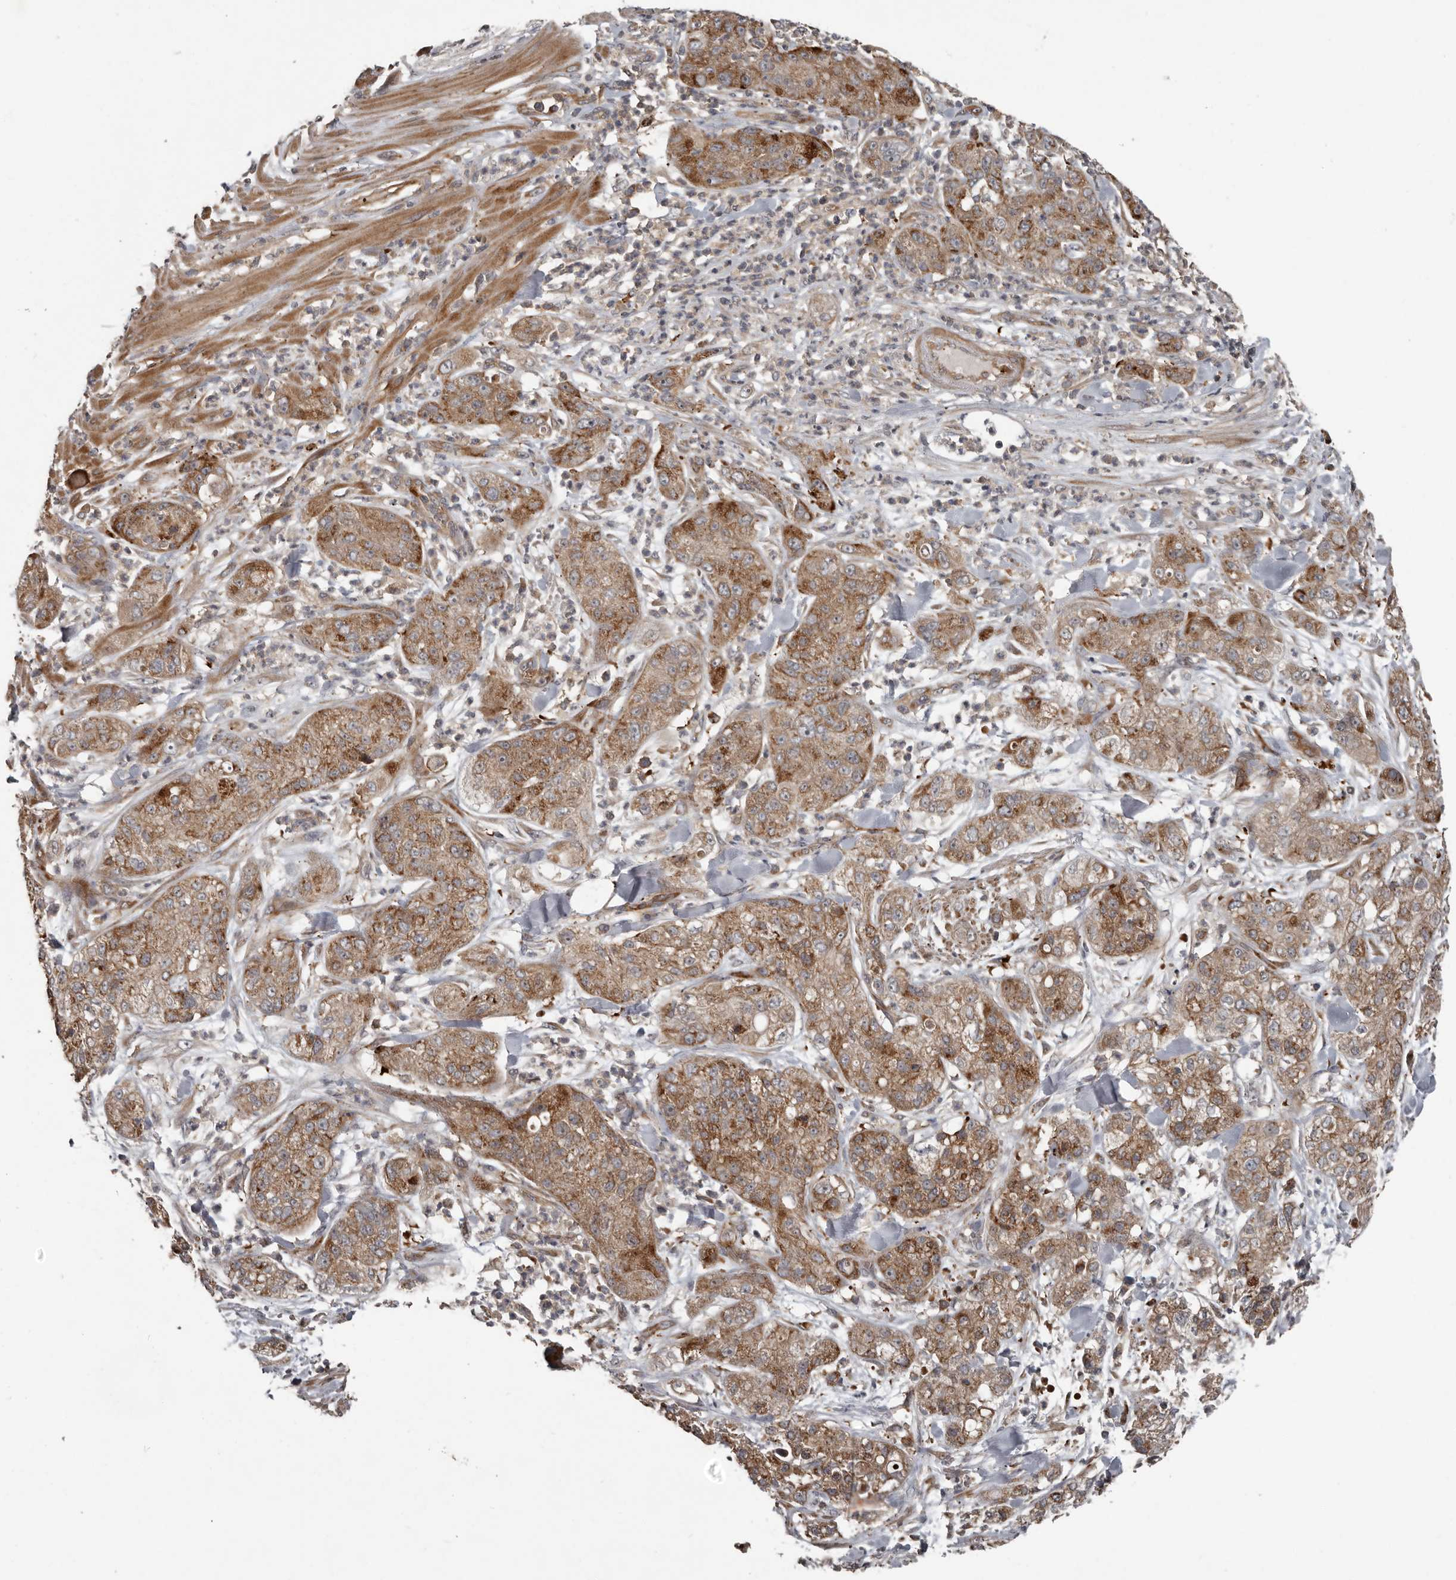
{"staining": {"intensity": "moderate", "quantity": ">75%", "location": "cytoplasmic/membranous"}, "tissue": "pancreatic cancer", "cell_type": "Tumor cells", "image_type": "cancer", "snomed": [{"axis": "morphology", "description": "Adenocarcinoma, NOS"}, {"axis": "topography", "description": "Pancreas"}], "caption": "Immunohistochemical staining of adenocarcinoma (pancreatic) exhibits medium levels of moderate cytoplasmic/membranous protein expression in about >75% of tumor cells.", "gene": "FBXO31", "patient": {"sex": "female", "age": 78}}